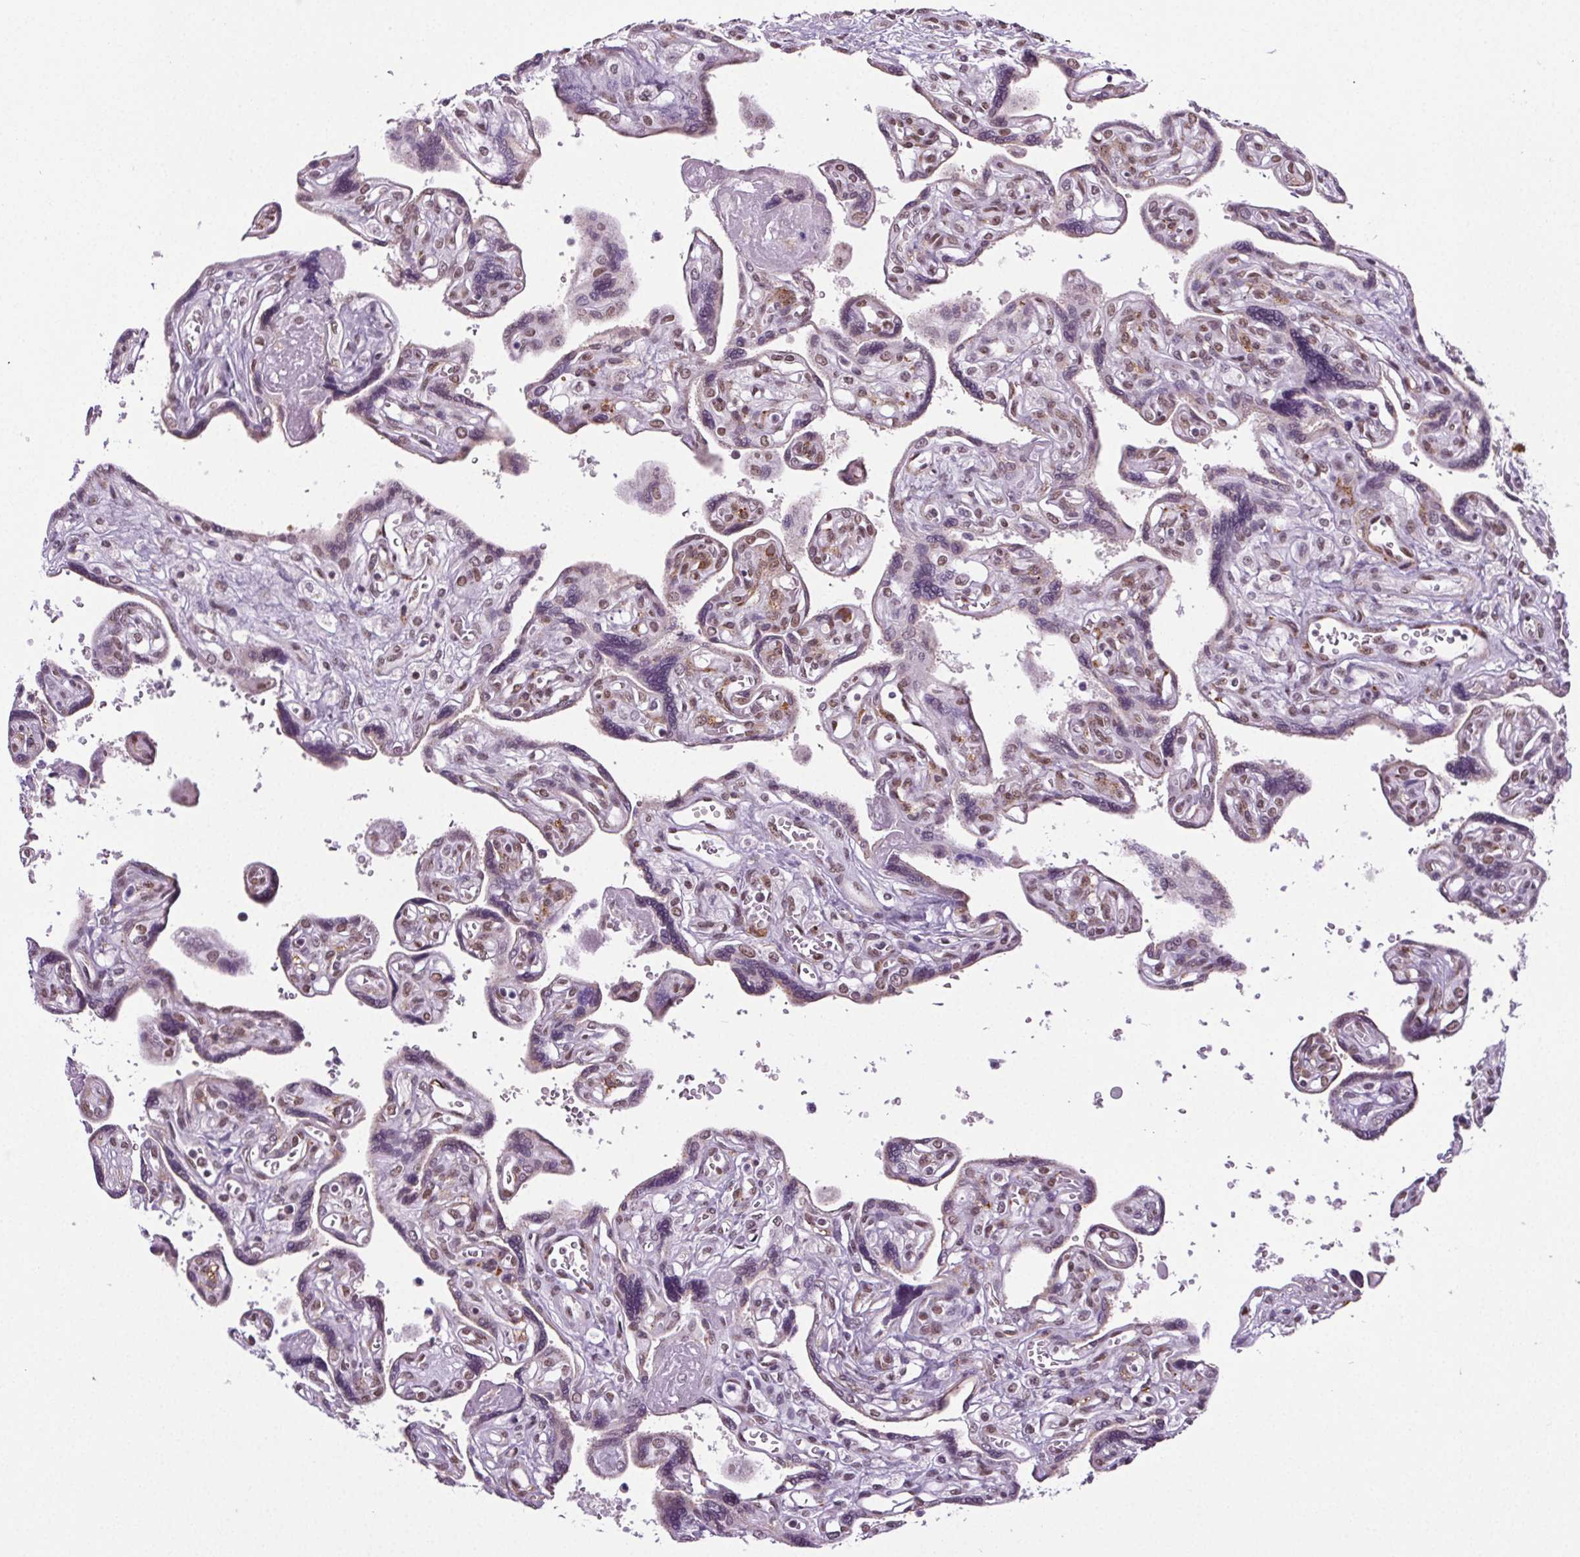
{"staining": {"intensity": "moderate", "quantity": "<25%", "location": "nuclear"}, "tissue": "placenta", "cell_type": "Trophoblastic cells", "image_type": "normal", "snomed": [{"axis": "morphology", "description": "Normal tissue, NOS"}, {"axis": "topography", "description": "Placenta"}], "caption": "An immunohistochemistry (IHC) micrograph of unremarkable tissue is shown. Protein staining in brown shows moderate nuclear positivity in placenta within trophoblastic cells.", "gene": "GP6", "patient": {"sex": "female", "age": 39}}